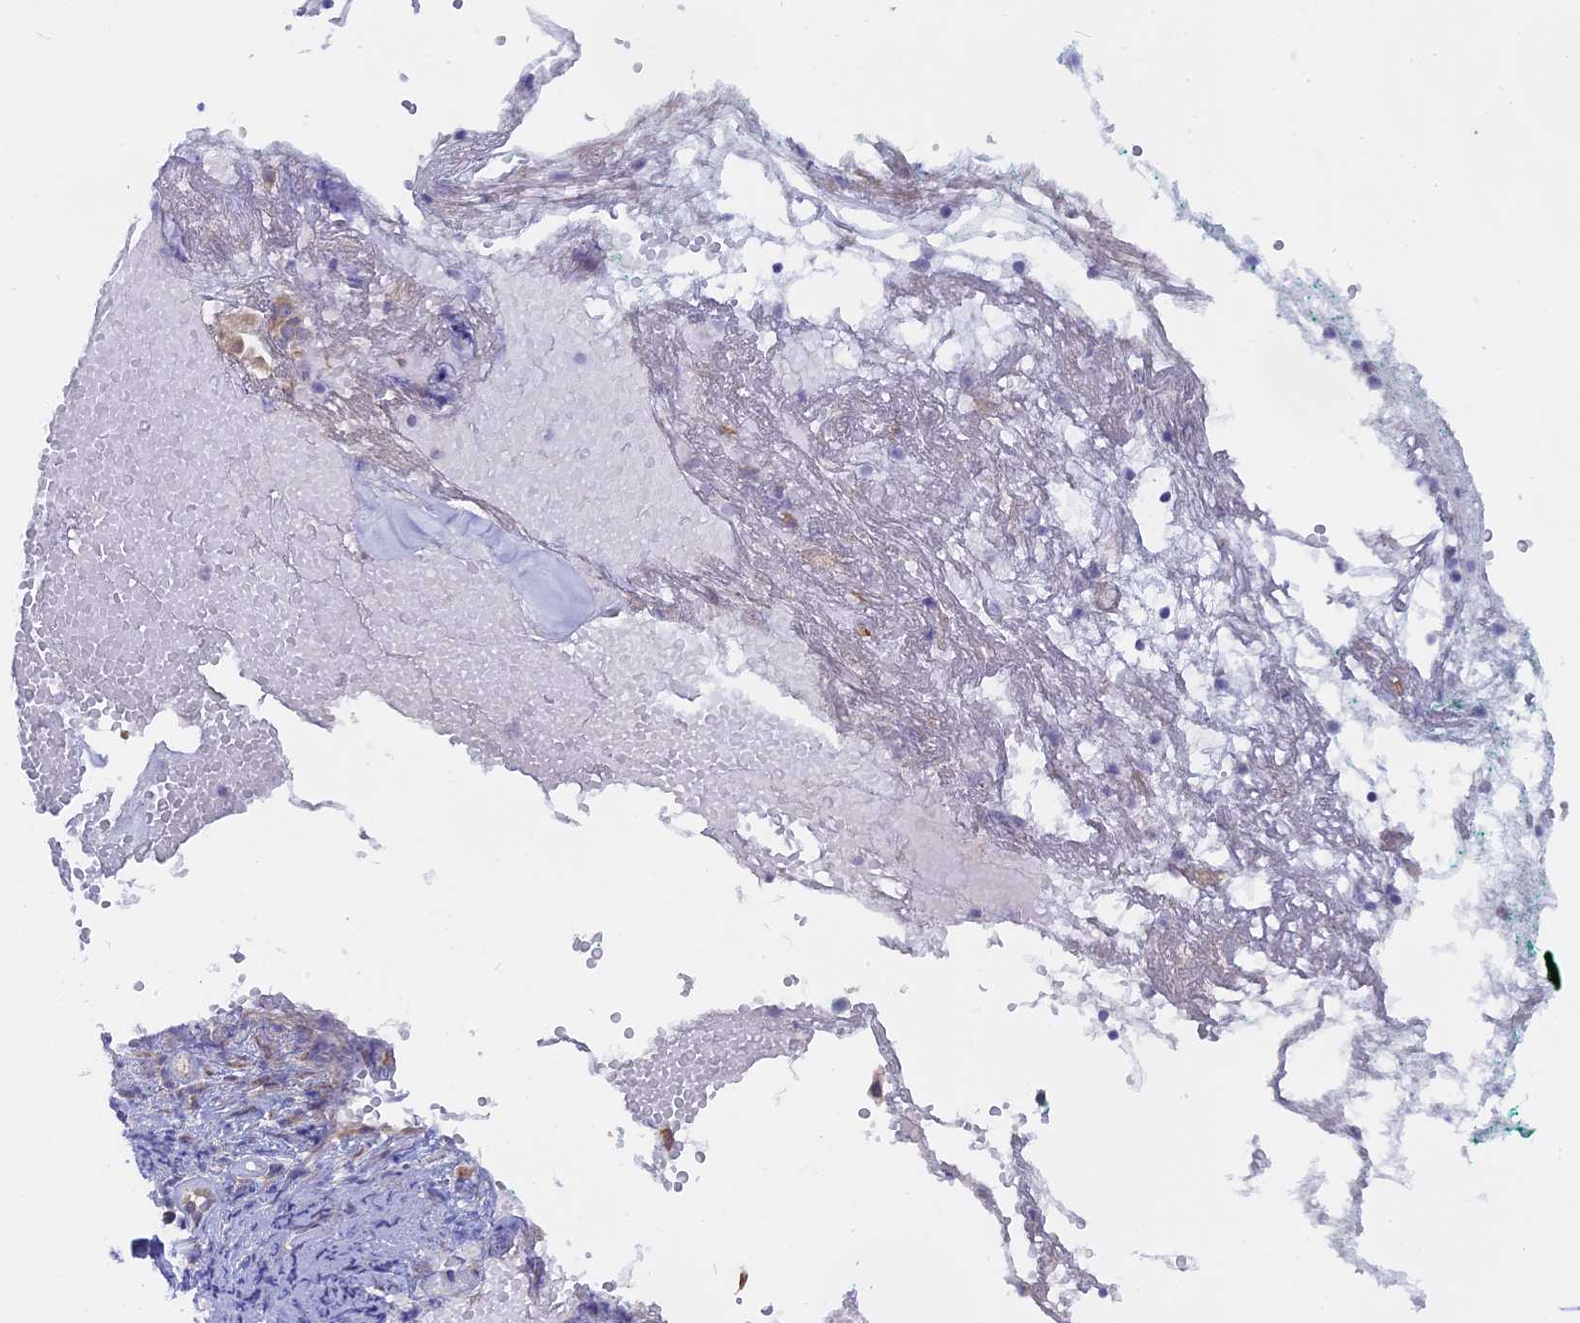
{"staining": {"intensity": "negative", "quantity": "none", "location": "none"}, "tissue": "adipose tissue", "cell_type": "Adipocytes", "image_type": "normal", "snomed": [{"axis": "morphology", "description": "Normal tissue, NOS"}, {"axis": "morphology", "description": "Basal cell carcinoma"}, {"axis": "topography", "description": "Cartilage tissue"}, {"axis": "topography", "description": "Nasopharynx"}, {"axis": "topography", "description": "Oral tissue"}], "caption": "Protein analysis of unremarkable adipose tissue demonstrates no significant staining in adipocytes.", "gene": "TLCD1", "patient": {"sex": "female", "age": 77}}